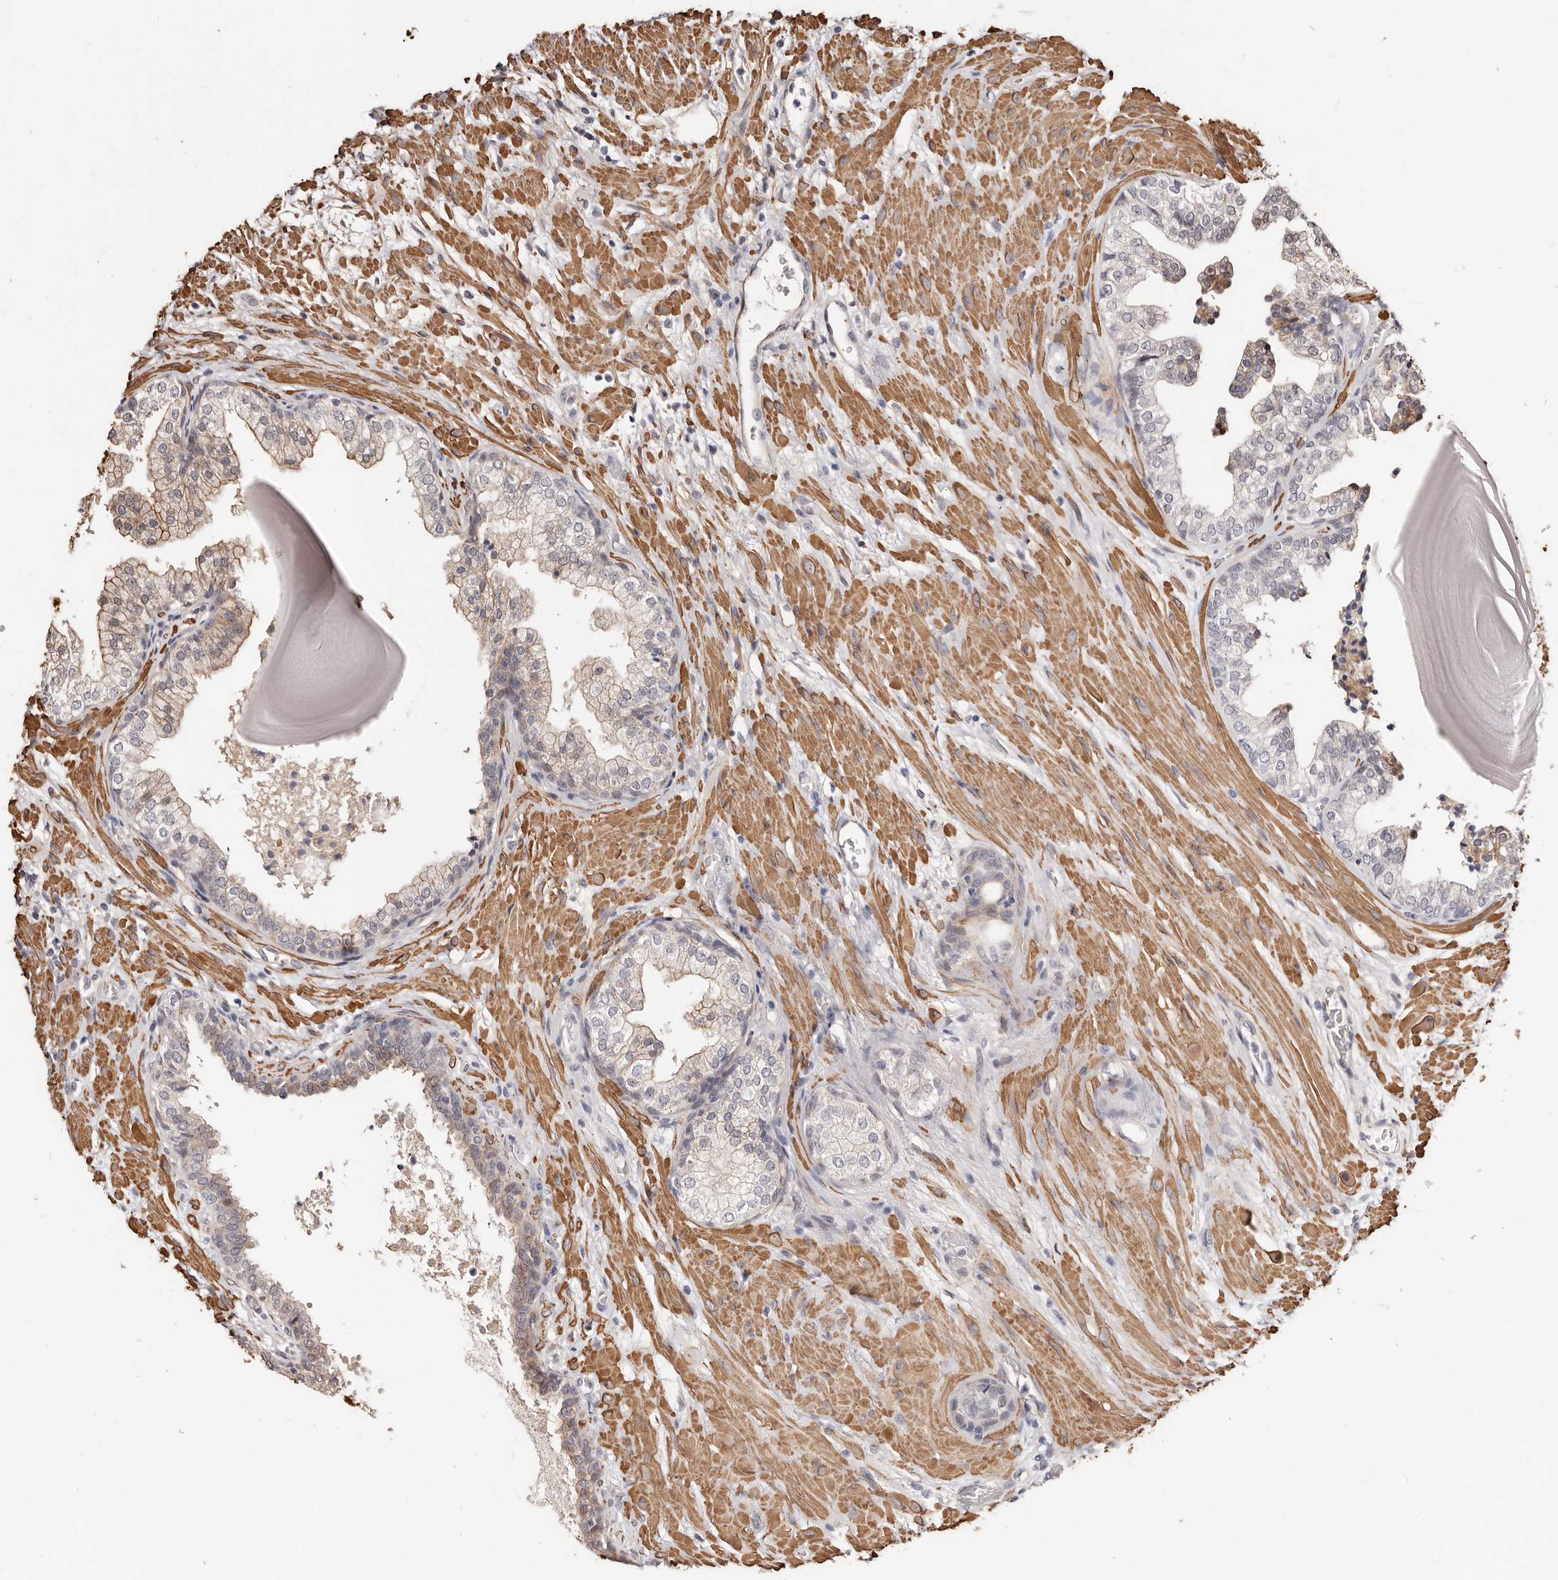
{"staining": {"intensity": "weak", "quantity": "<25%", "location": "cytoplasmic/membranous"}, "tissue": "prostate", "cell_type": "Glandular cells", "image_type": "normal", "snomed": [{"axis": "morphology", "description": "Normal tissue, NOS"}, {"axis": "topography", "description": "Prostate"}], "caption": "Protein analysis of unremarkable prostate shows no significant staining in glandular cells.", "gene": "TRIP13", "patient": {"sex": "male", "age": 48}}